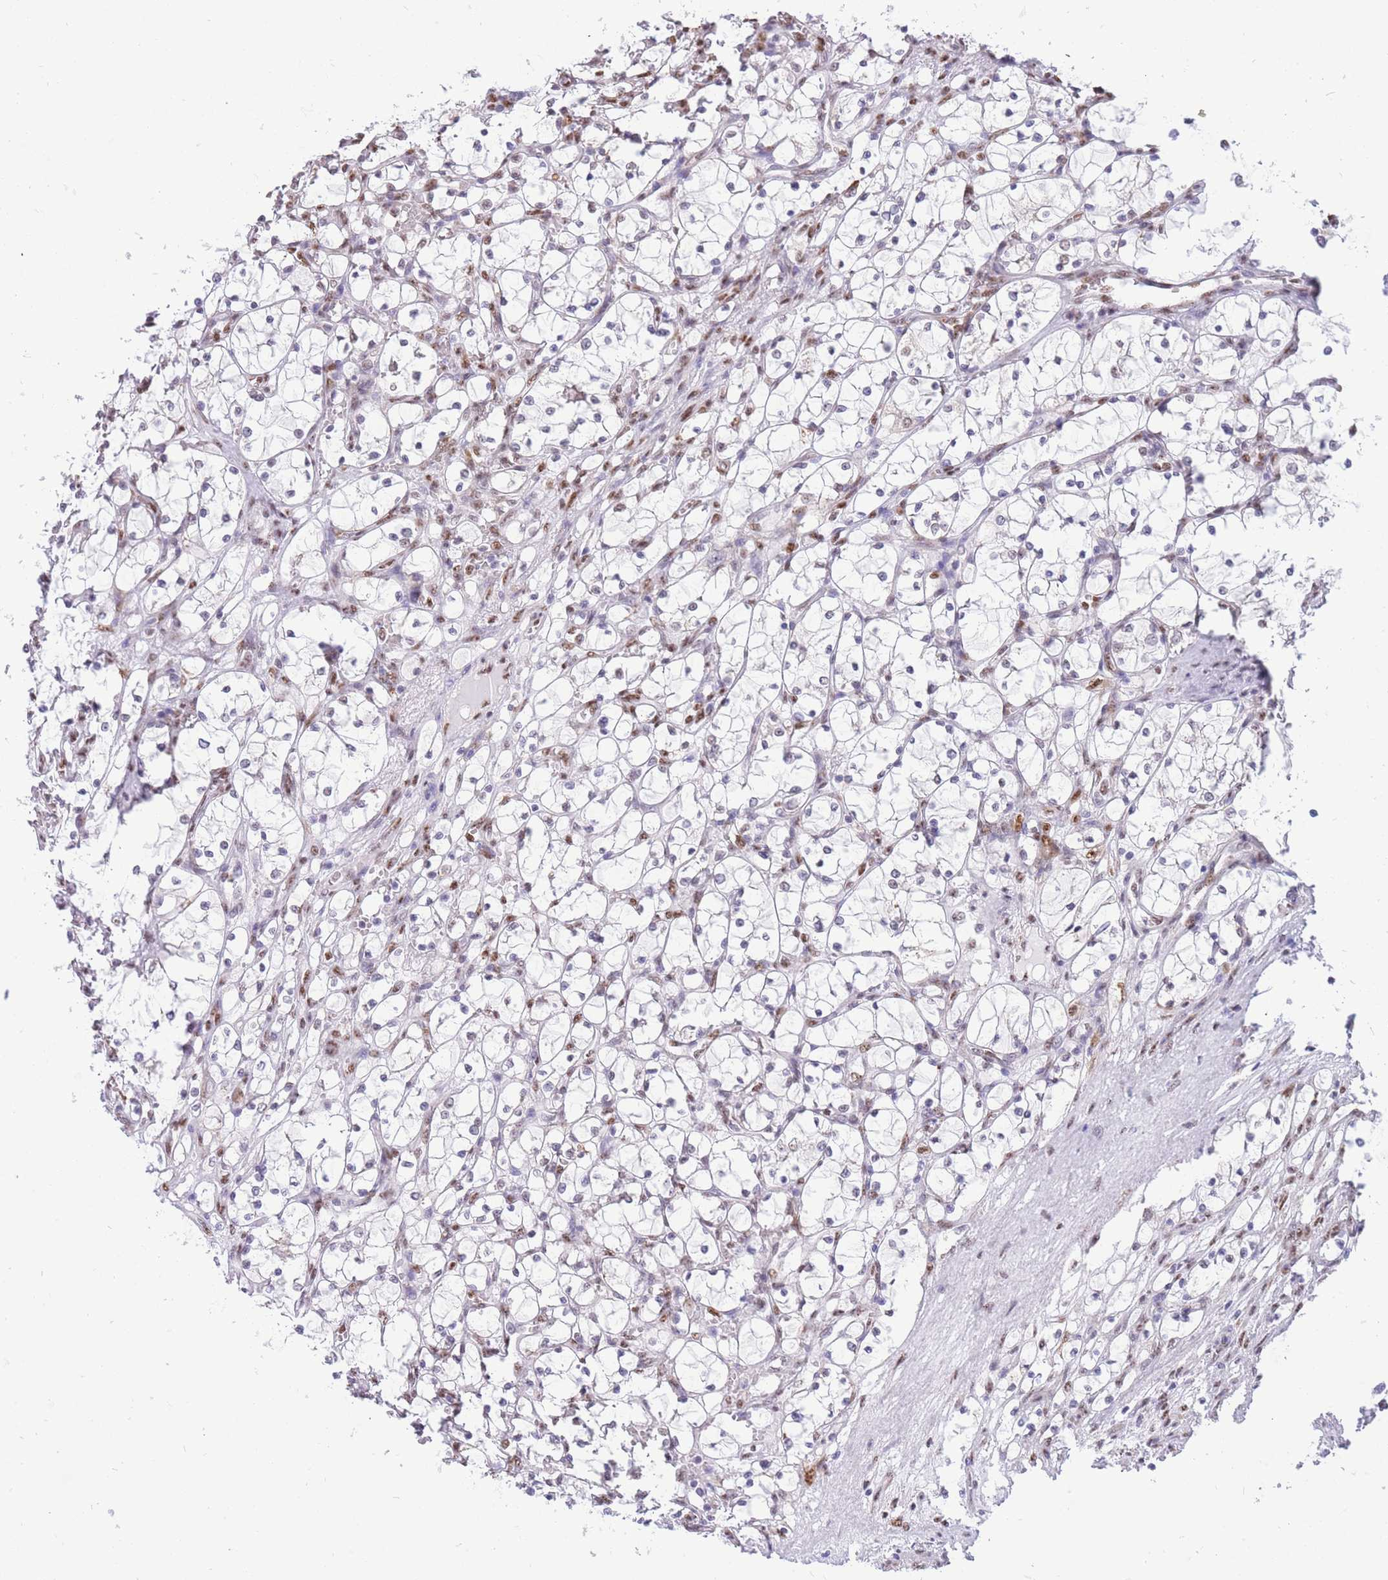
{"staining": {"intensity": "weak", "quantity": "25%-75%", "location": "nuclear"}, "tissue": "renal cancer", "cell_type": "Tumor cells", "image_type": "cancer", "snomed": [{"axis": "morphology", "description": "Adenocarcinoma, NOS"}, {"axis": "topography", "description": "Kidney"}], "caption": "Immunohistochemistry (IHC) histopathology image of neoplastic tissue: renal cancer (adenocarcinoma) stained using IHC exhibits low levels of weak protein expression localized specifically in the nuclear of tumor cells, appearing as a nuclear brown color.", "gene": "FAM153A", "patient": {"sex": "female", "age": 69}}